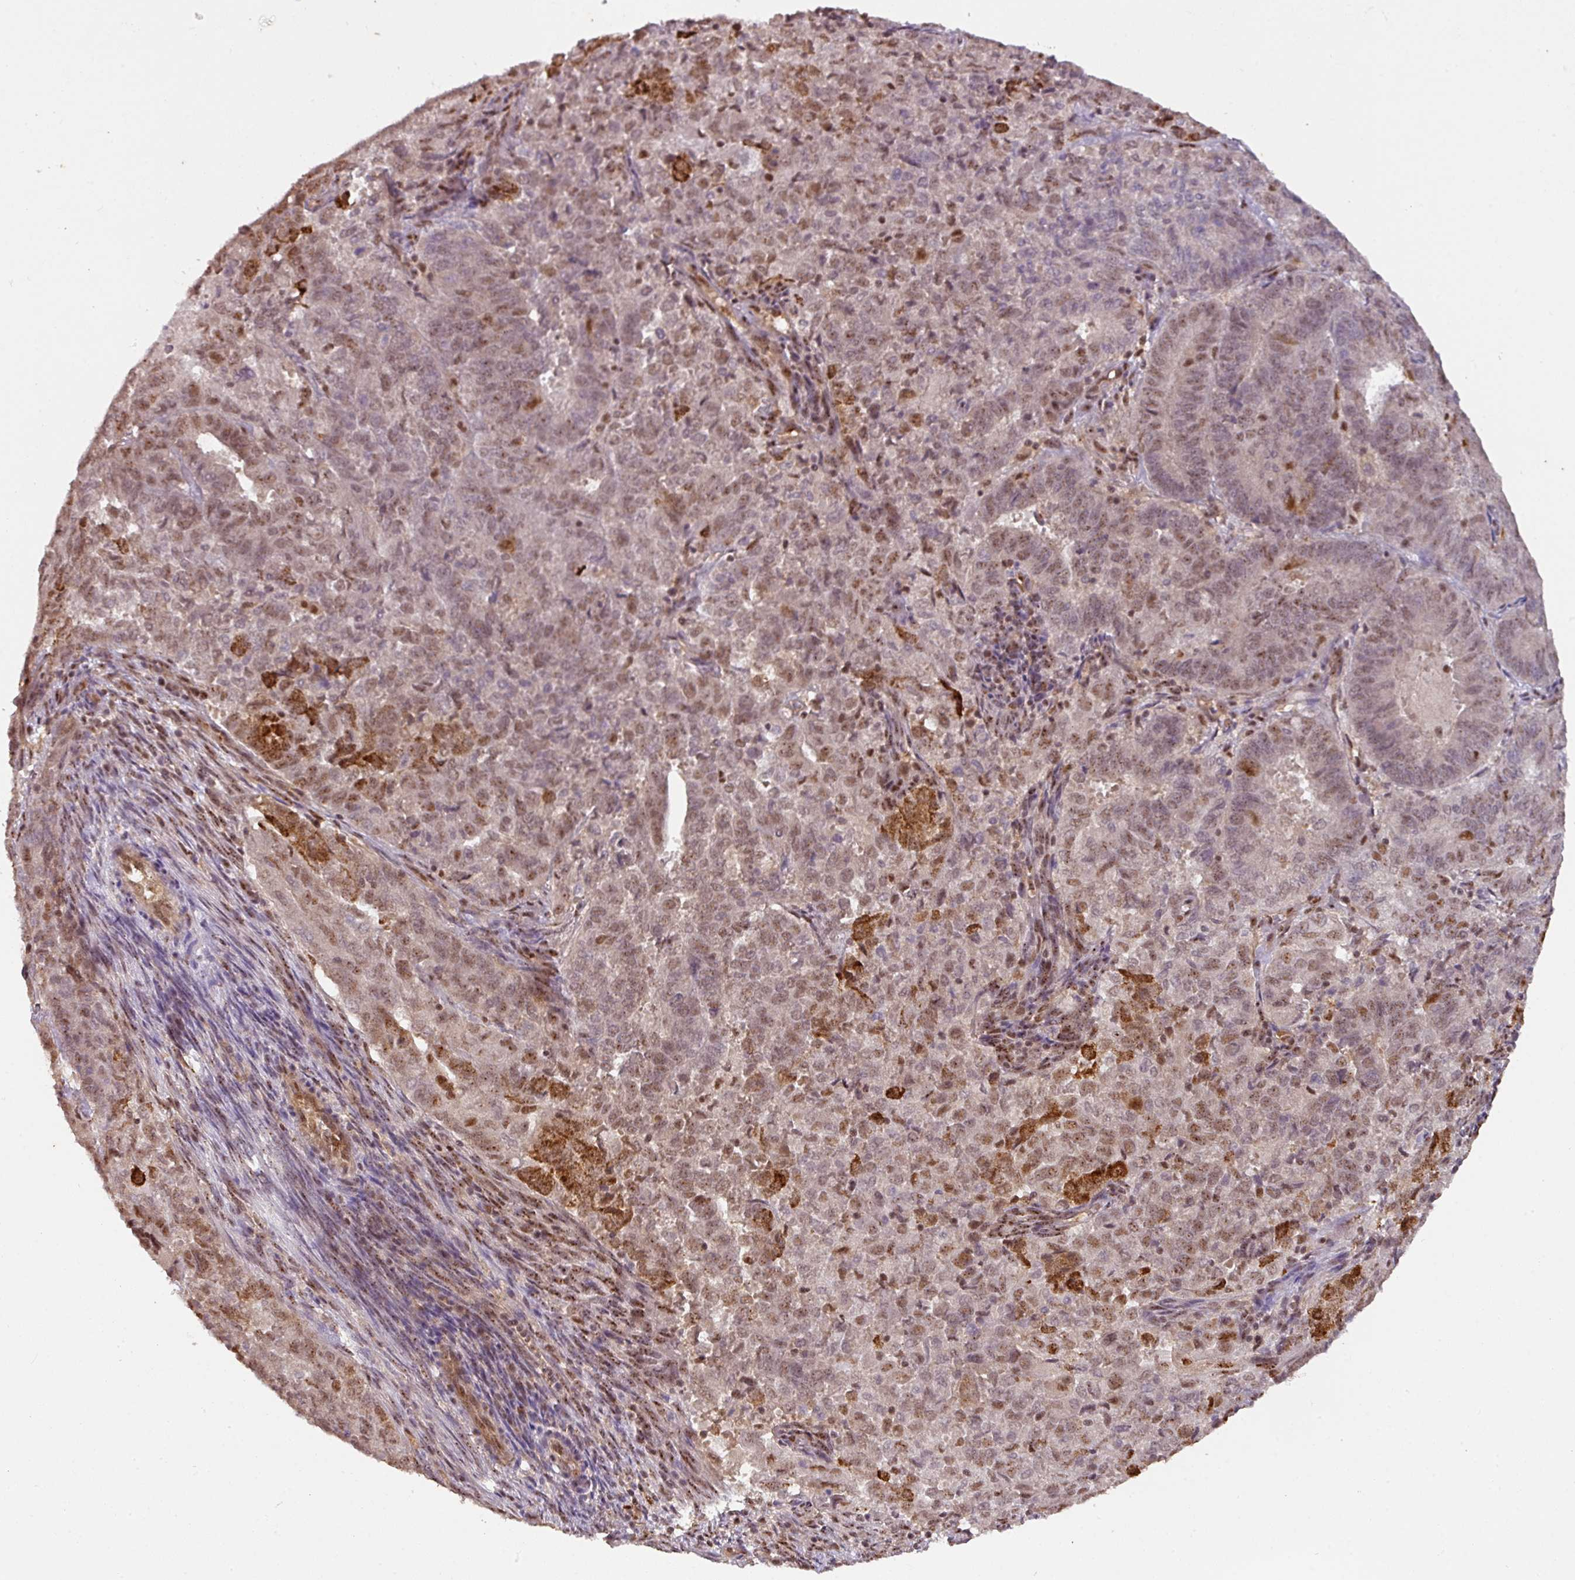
{"staining": {"intensity": "strong", "quantity": "<25%", "location": "cytoplasmic/membranous,nuclear"}, "tissue": "endometrial cancer", "cell_type": "Tumor cells", "image_type": "cancer", "snomed": [{"axis": "morphology", "description": "Adenocarcinoma, NOS"}, {"axis": "topography", "description": "Endometrium"}], "caption": "This histopathology image reveals immunohistochemistry staining of human adenocarcinoma (endometrial), with medium strong cytoplasmic/membranous and nuclear positivity in approximately <25% of tumor cells.", "gene": "RANBP9", "patient": {"sex": "female", "age": 72}}